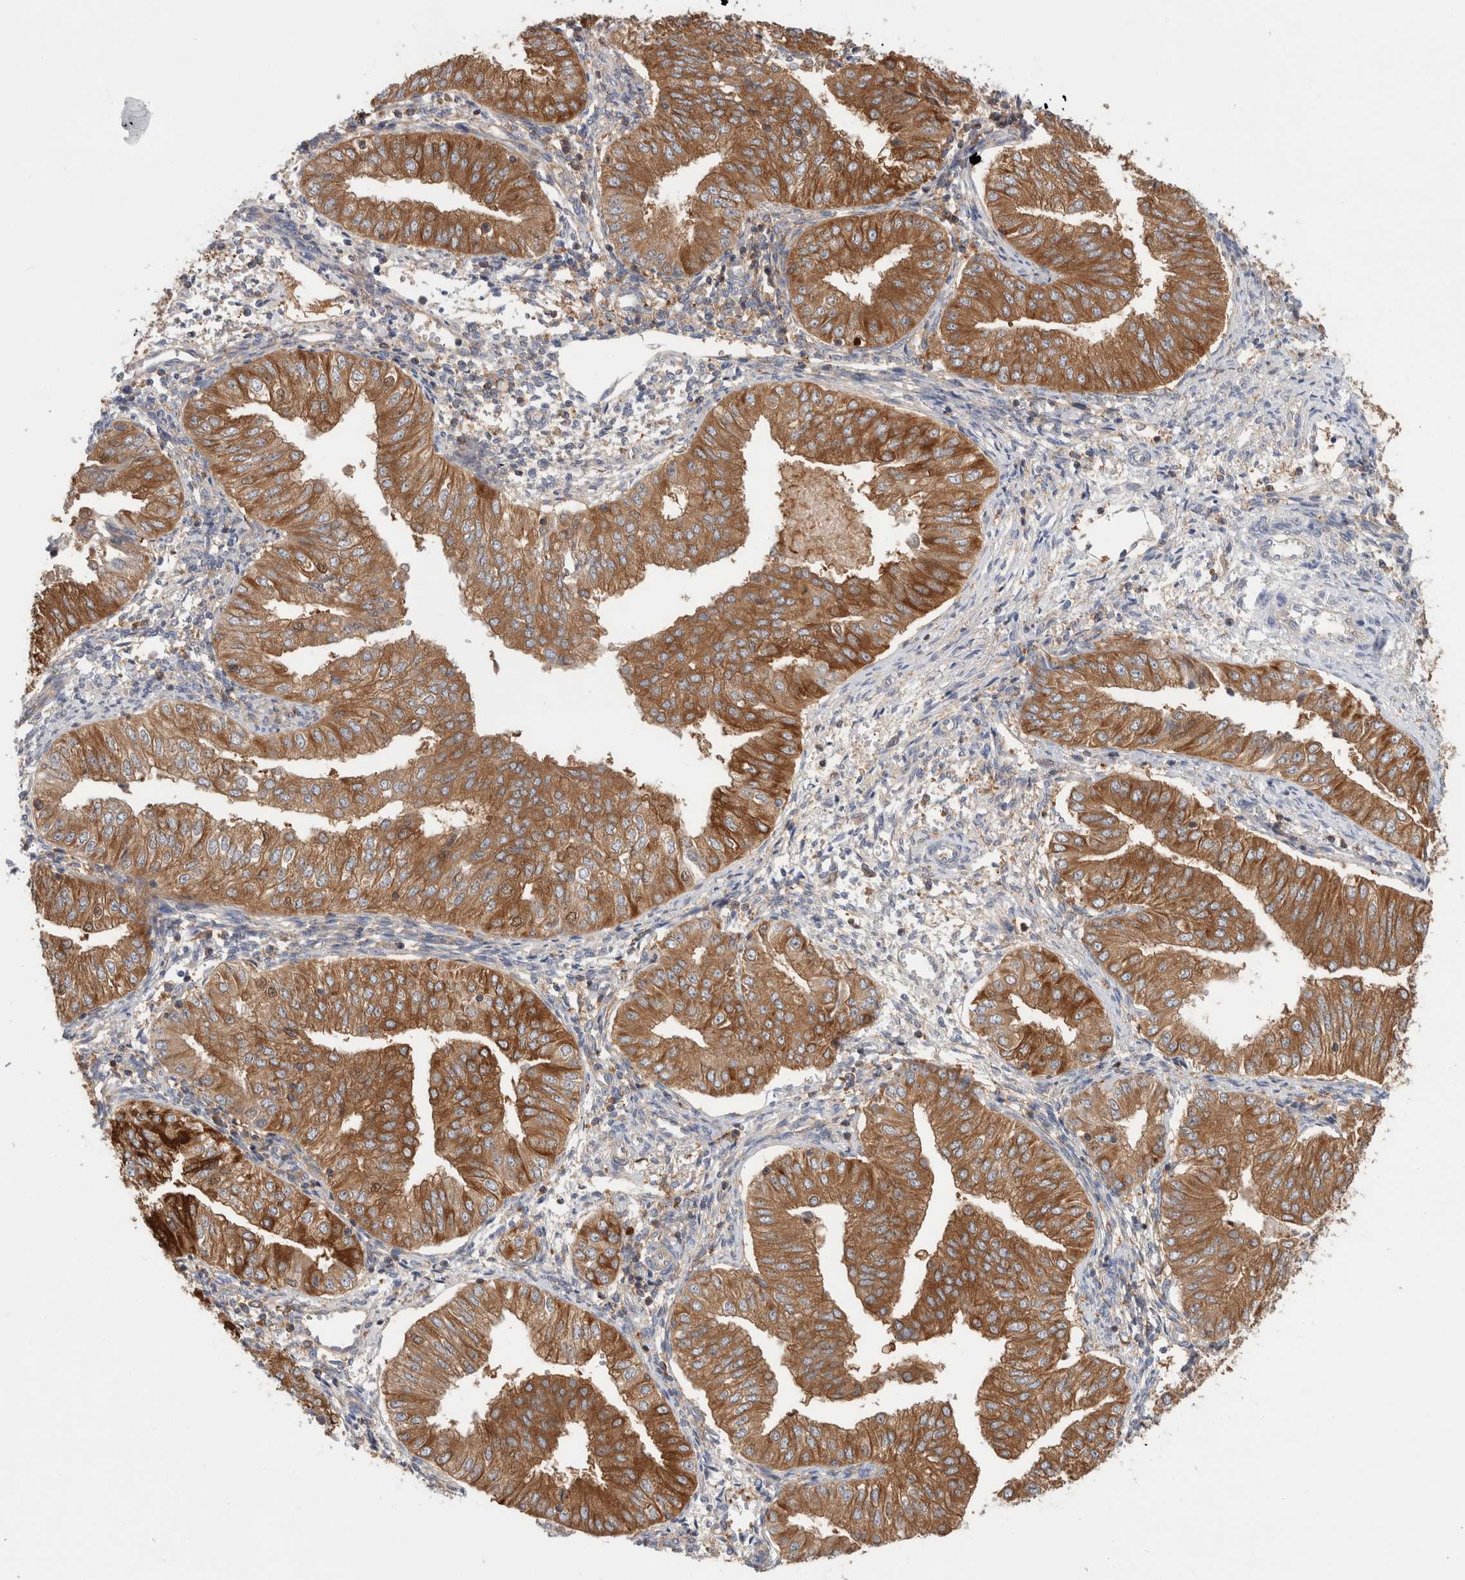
{"staining": {"intensity": "strong", "quantity": ">75%", "location": "cytoplasmic/membranous"}, "tissue": "endometrial cancer", "cell_type": "Tumor cells", "image_type": "cancer", "snomed": [{"axis": "morphology", "description": "Normal tissue, NOS"}, {"axis": "morphology", "description": "Adenocarcinoma, NOS"}, {"axis": "topography", "description": "Endometrium"}], "caption": "Tumor cells exhibit high levels of strong cytoplasmic/membranous positivity in about >75% of cells in adenocarcinoma (endometrial).", "gene": "KLHL14", "patient": {"sex": "female", "age": 53}}